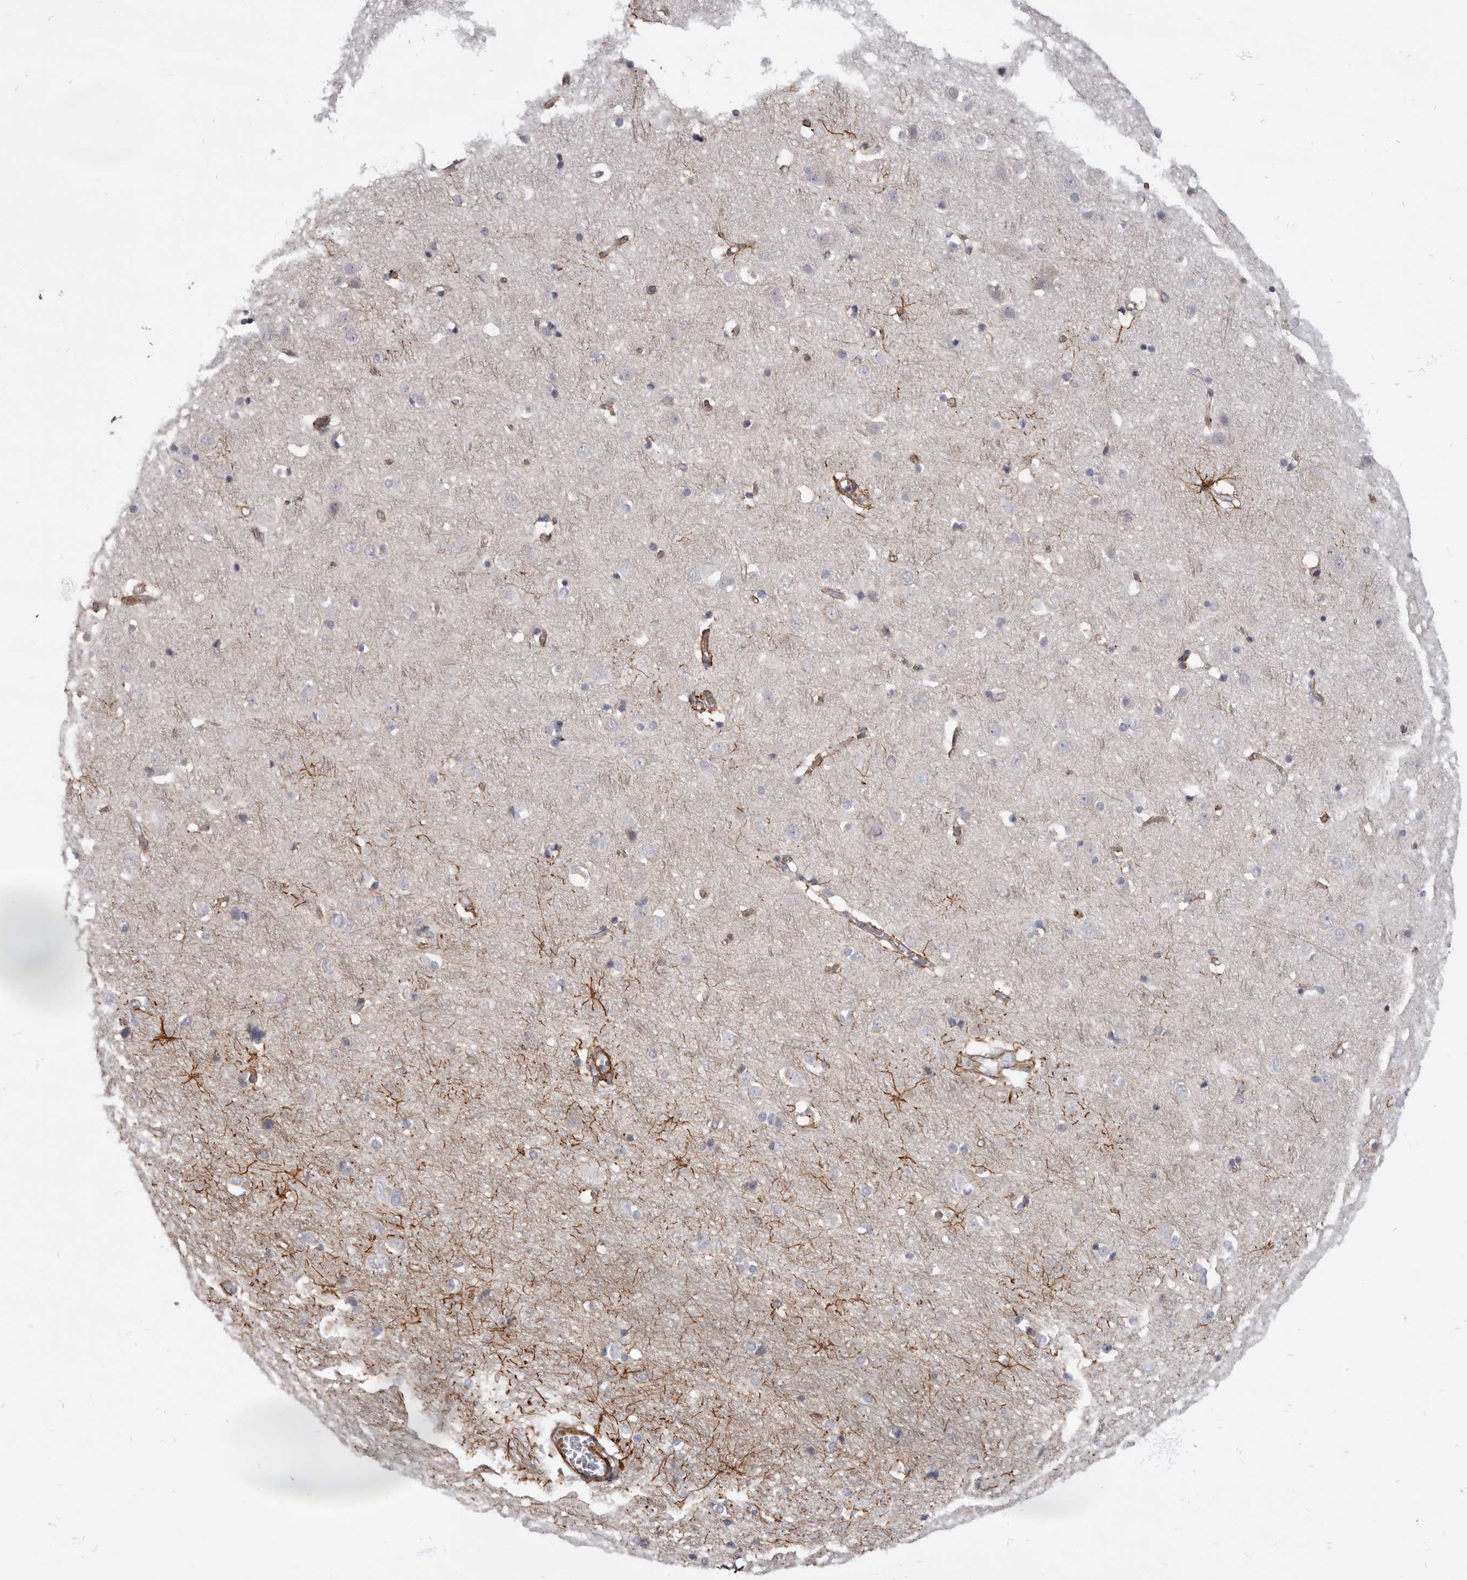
{"staining": {"intensity": "moderate", "quantity": ">75%", "location": "cytoplasmic/membranous"}, "tissue": "cerebral cortex", "cell_type": "Endothelial cells", "image_type": "normal", "snomed": [{"axis": "morphology", "description": "Normal tissue, NOS"}, {"axis": "topography", "description": "Cerebral cortex"}], "caption": "A micrograph showing moderate cytoplasmic/membranous staining in approximately >75% of endothelial cells in unremarkable cerebral cortex, as visualized by brown immunohistochemical staining.", "gene": "CGN", "patient": {"sex": "male", "age": 54}}